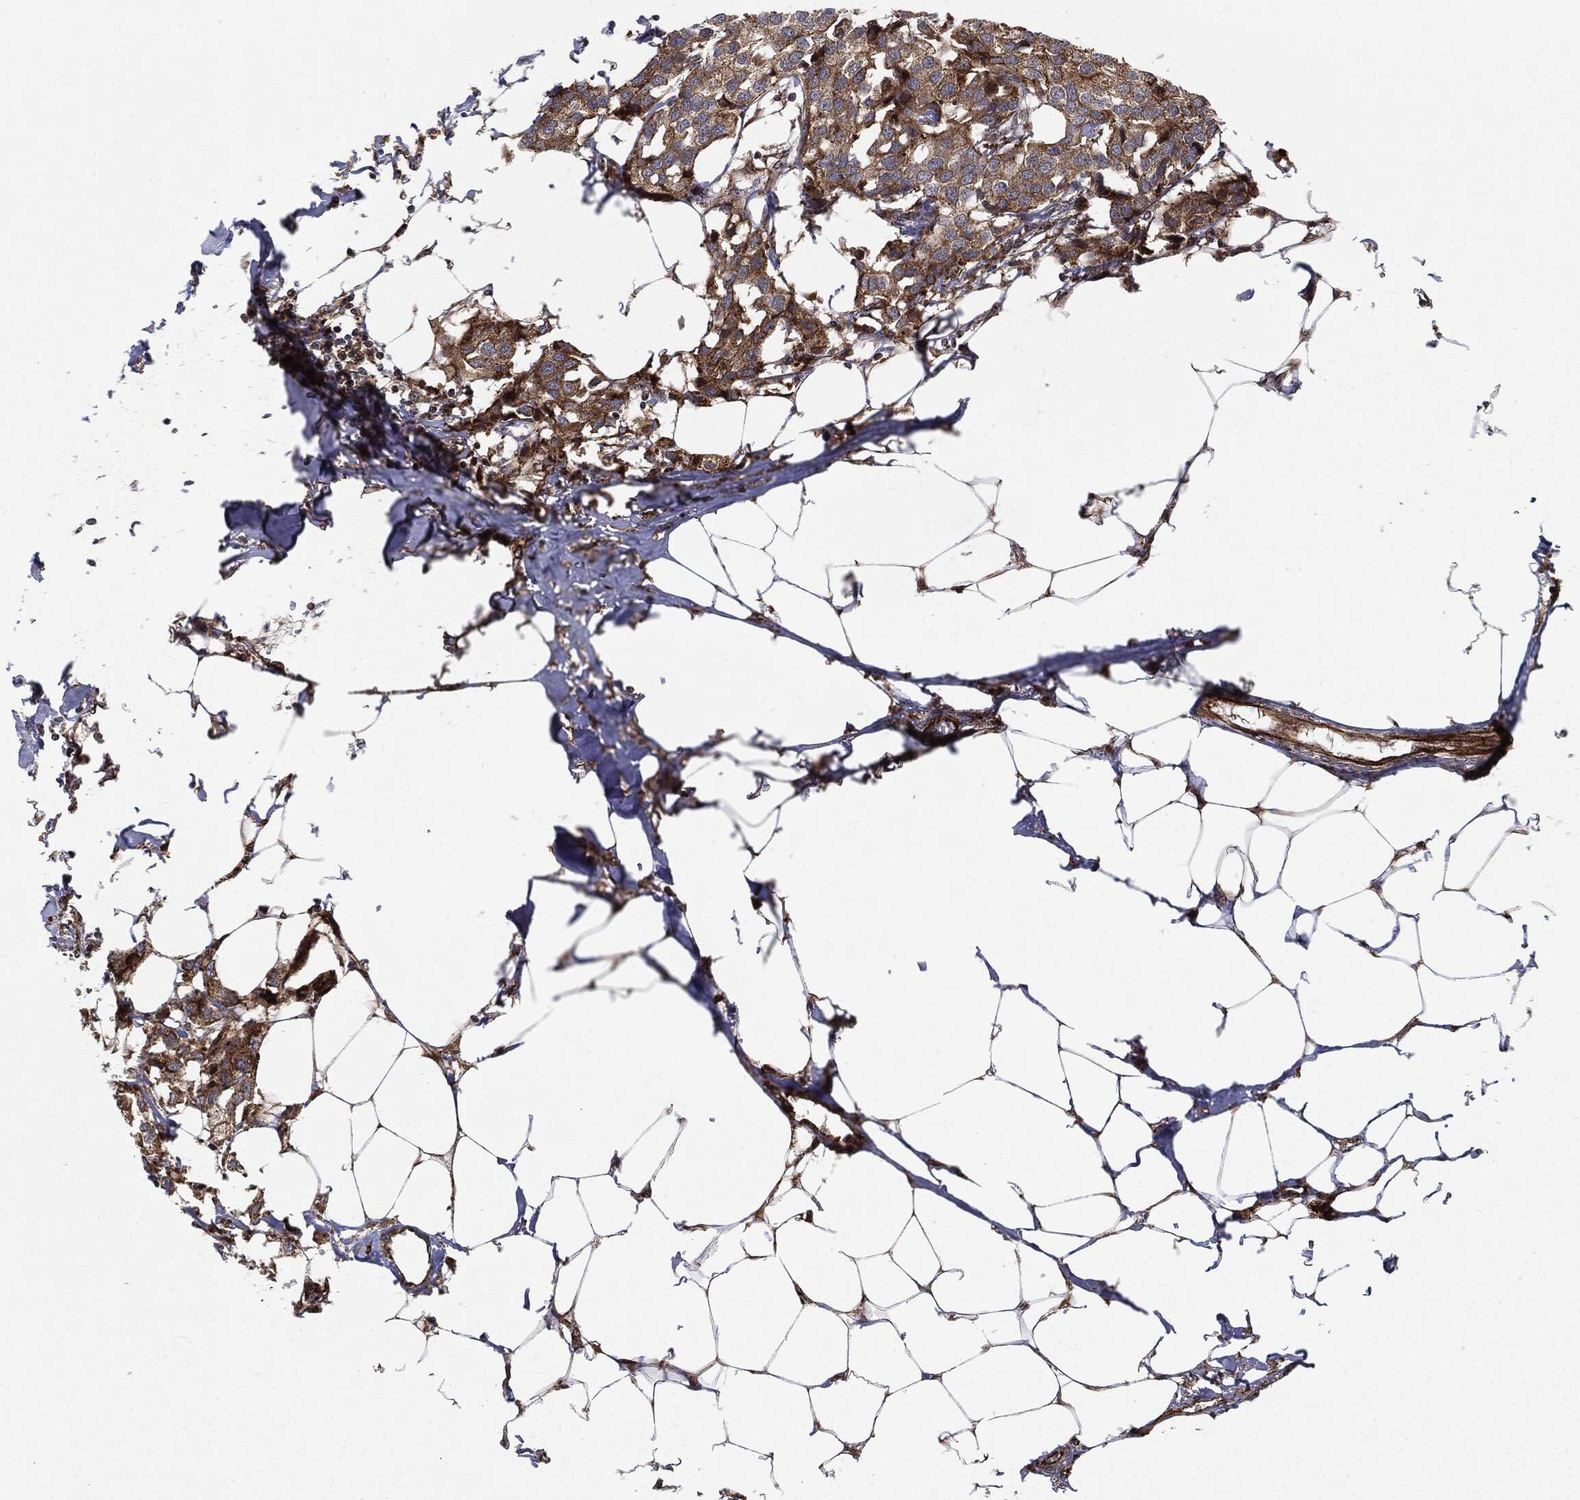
{"staining": {"intensity": "moderate", "quantity": ">75%", "location": "cytoplasmic/membranous"}, "tissue": "breast cancer", "cell_type": "Tumor cells", "image_type": "cancer", "snomed": [{"axis": "morphology", "description": "Duct carcinoma"}, {"axis": "topography", "description": "Breast"}], "caption": "A photomicrograph of human breast cancer (intraductal carcinoma) stained for a protein shows moderate cytoplasmic/membranous brown staining in tumor cells. (Brightfield microscopy of DAB IHC at high magnification).", "gene": "CYLD", "patient": {"sex": "female", "age": 80}}